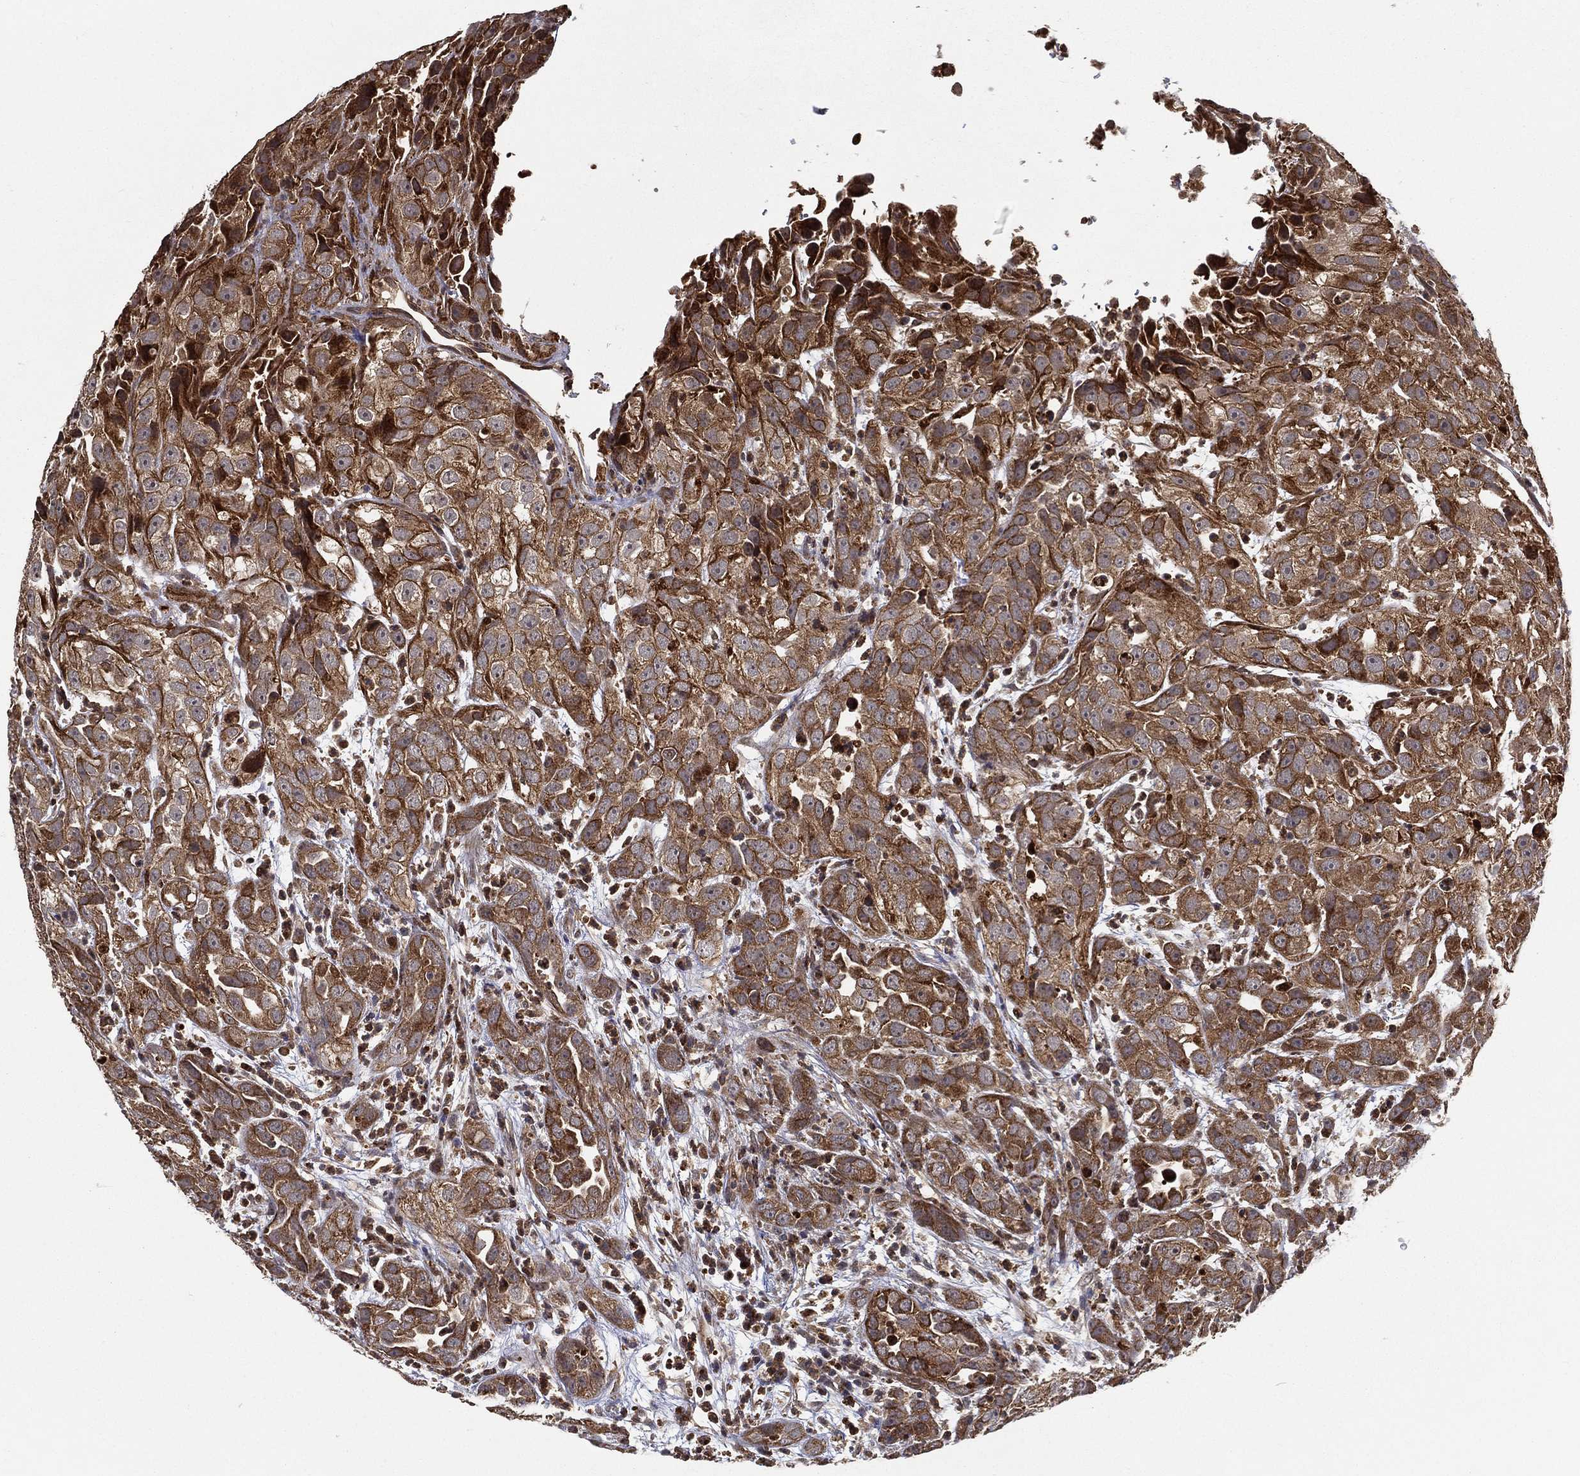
{"staining": {"intensity": "strong", "quantity": ">75%", "location": "cytoplasmic/membranous"}, "tissue": "urothelial cancer", "cell_type": "Tumor cells", "image_type": "cancer", "snomed": [{"axis": "morphology", "description": "Urothelial carcinoma, High grade"}, {"axis": "topography", "description": "Urinary bladder"}], "caption": "Urothelial carcinoma (high-grade) tissue demonstrates strong cytoplasmic/membranous staining in about >75% of tumor cells, visualized by immunohistochemistry. Using DAB (brown) and hematoxylin (blue) stains, captured at high magnification using brightfield microscopy.", "gene": "UACA", "patient": {"sex": "female", "age": 41}}